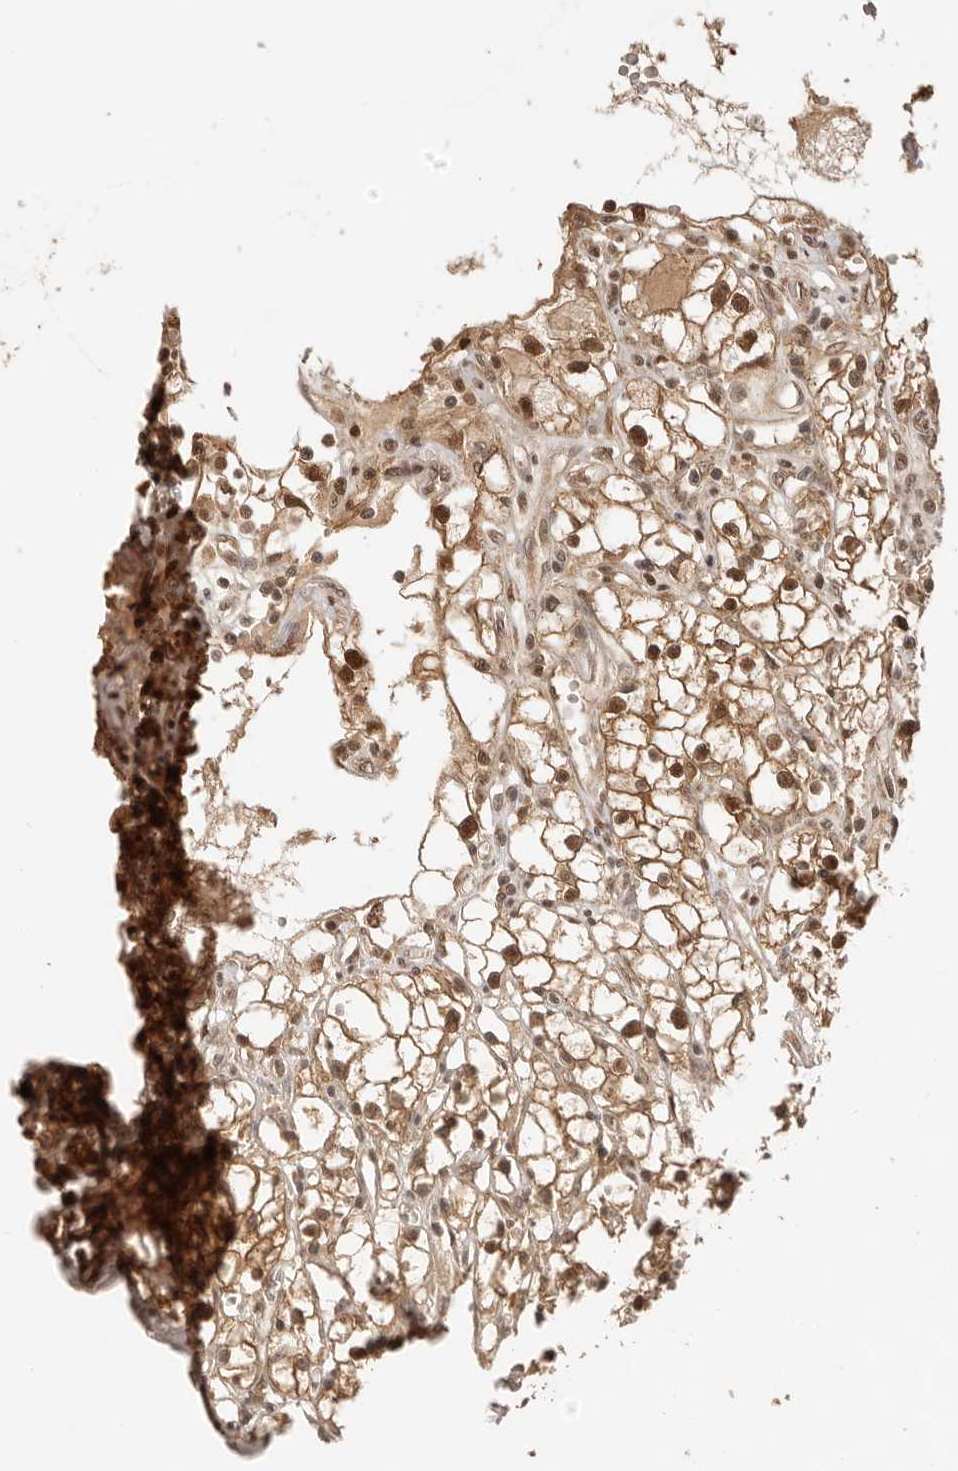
{"staining": {"intensity": "moderate", "quantity": ">75%", "location": "cytoplasmic/membranous,nuclear"}, "tissue": "renal cancer", "cell_type": "Tumor cells", "image_type": "cancer", "snomed": [{"axis": "morphology", "description": "Adenocarcinoma, NOS"}, {"axis": "topography", "description": "Kidney"}], "caption": "Immunohistochemistry of human renal cancer displays medium levels of moderate cytoplasmic/membranous and nuclear positivity in approximately >75% of tumor cells. The staining is performed using DAB (3,3'-diaminobenzidine) brown chromogen to label protein expression. The nuclei are counter-stained blue using hematoxylin.", "gene": "PSMA5", "patient": {"sex": "male", "age": 56}}